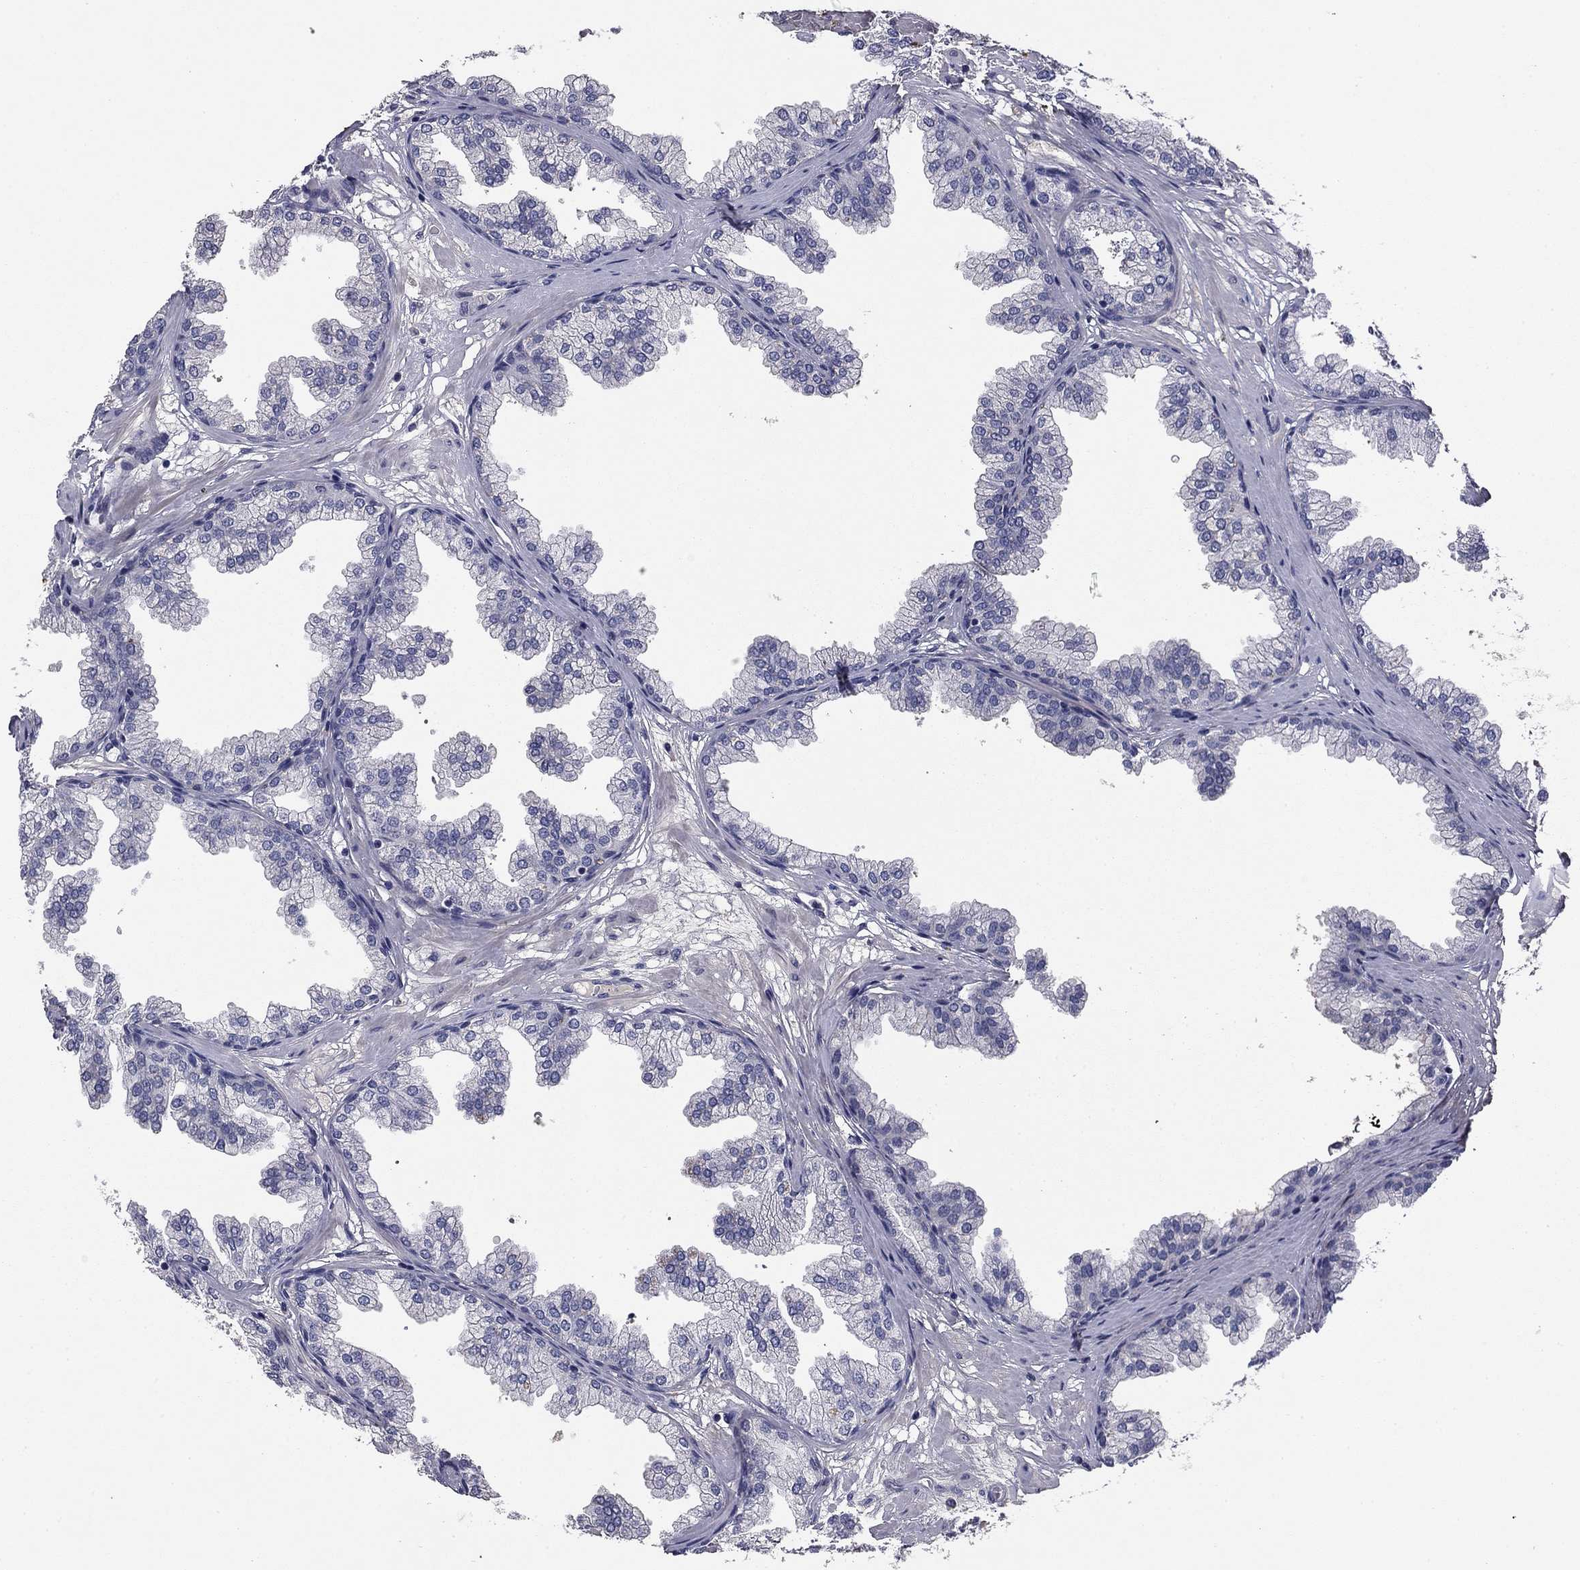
{"staining": {"intensity": "negative", "quantity": "none", "location": "none"}, "tissue": "prostate", "cell_type": "Glandular cells", "image_type": "normal", "snomed": [{"axis": "morphology", "description": "Normal tissue, NOS"}, {"axis": "topography", "description": "Prostate"}], "caption": "Immunohistochemistry histopathology image of unremarkable prostate: prostate stained with DAB (3,3'-diaminobenzidine) demonstrates no significant protein positivity in glandular cells. The staining was performed using DAB to visualize the protein expression in brown, while the nuclei were stained in blue with hematoxylin (Magnification: 20x).", "gene": "COL2A1", "patient": {"sex": "male", "age": 37}}